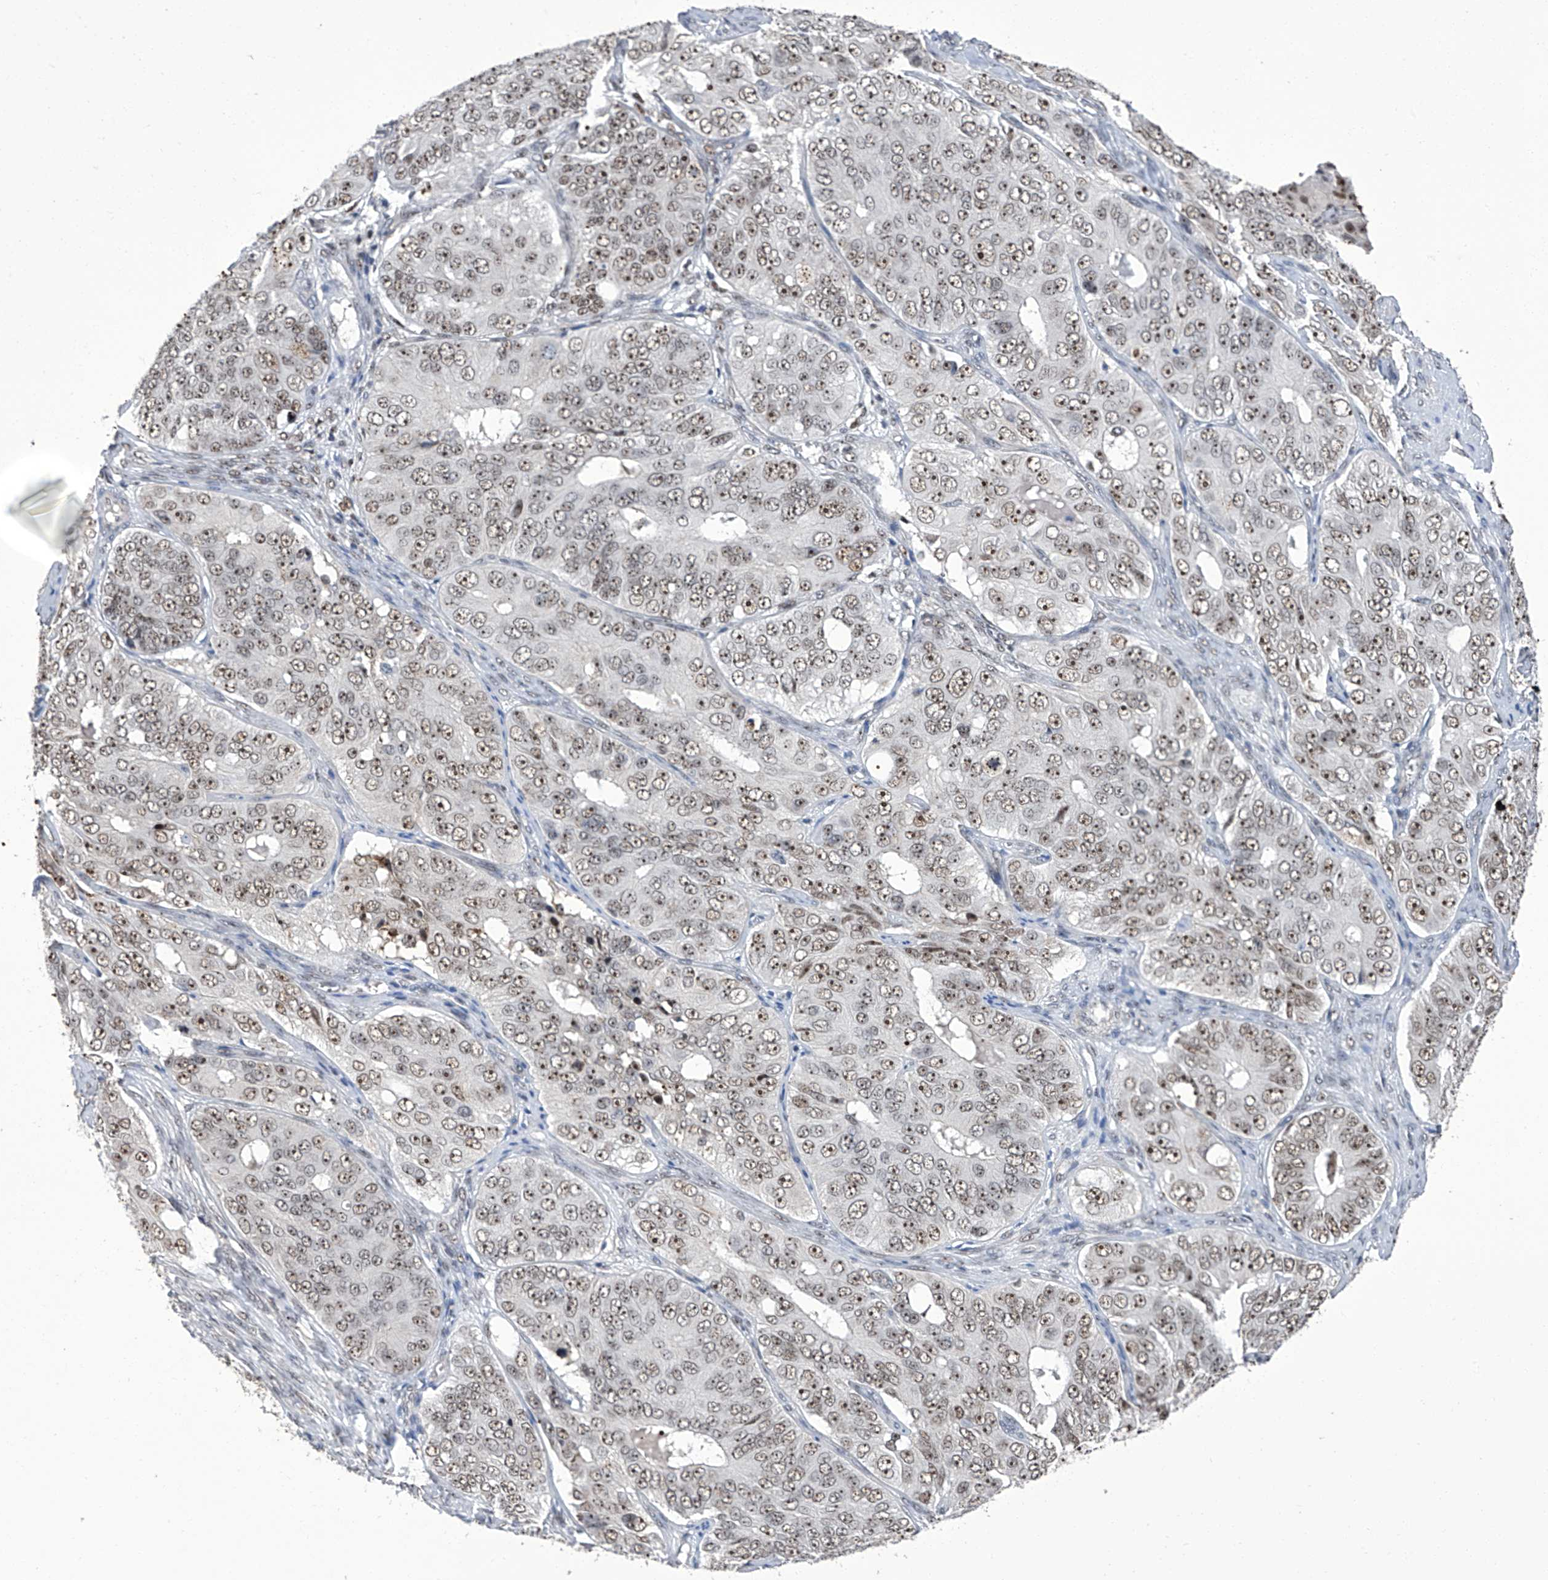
{"staining": {"intensity": "moderate", "quantity": ">75%", "location": "nuclear"}, "tissue": "ovarian cancer", "cell_type": "Tumor cells", "image_type": "cancer", "snomed": [{"axis": "morphology", "description": "Carcinoma, endometroid"}, {"axis": "topography", "description": "Ovary"}], "caption": "Immunohistochemical staining of human endometroid carcinoma (ovarian) reveals medium levels of moderate nuclear expression in approximately >75% of tumor cells.", "gene": "CMTR1", "patient": {"sex": "female", "age": 51}}